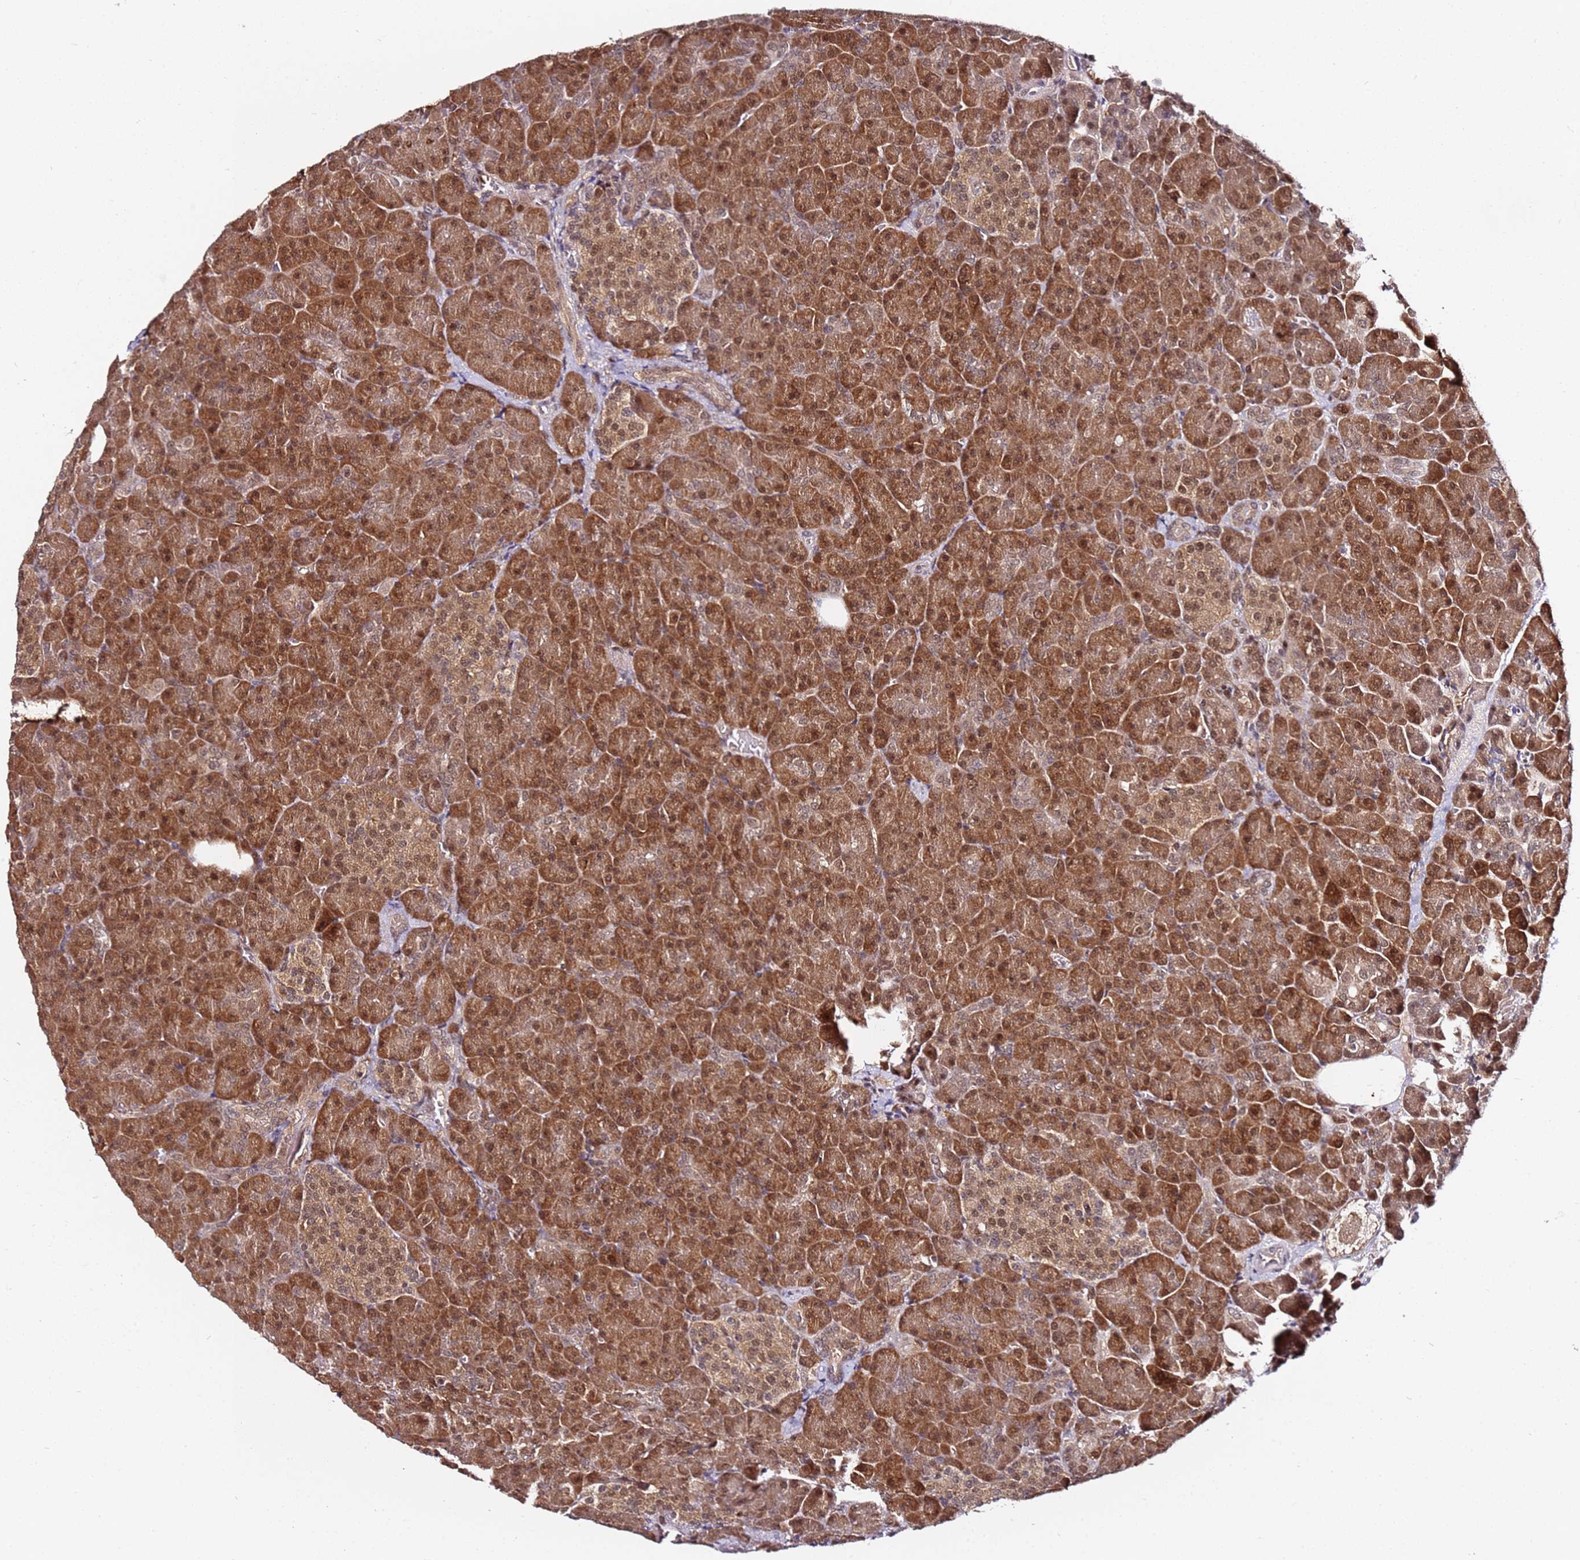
{"staining": {"intensity": "strong", "quantity": ">75%", "location": "cytoplasmic/membranous,nuclear"}, "tissue": "pancreas", "cell_type": "Exocrine glandular cells", "image_type": "normal", "snomed": [{"axis": "morphology", "description": "Normal tissue, NOS"}, {"axis": "topography", "description": "Pancreas"}], "caption": "Exocrine glandular cells display high levels of strong cytoplasmic/membranous,nuclear expression in about >75% of cells in benign human pancreas.", "gene": "RGS18", "patient": {"sex": "female", "age": 74}}